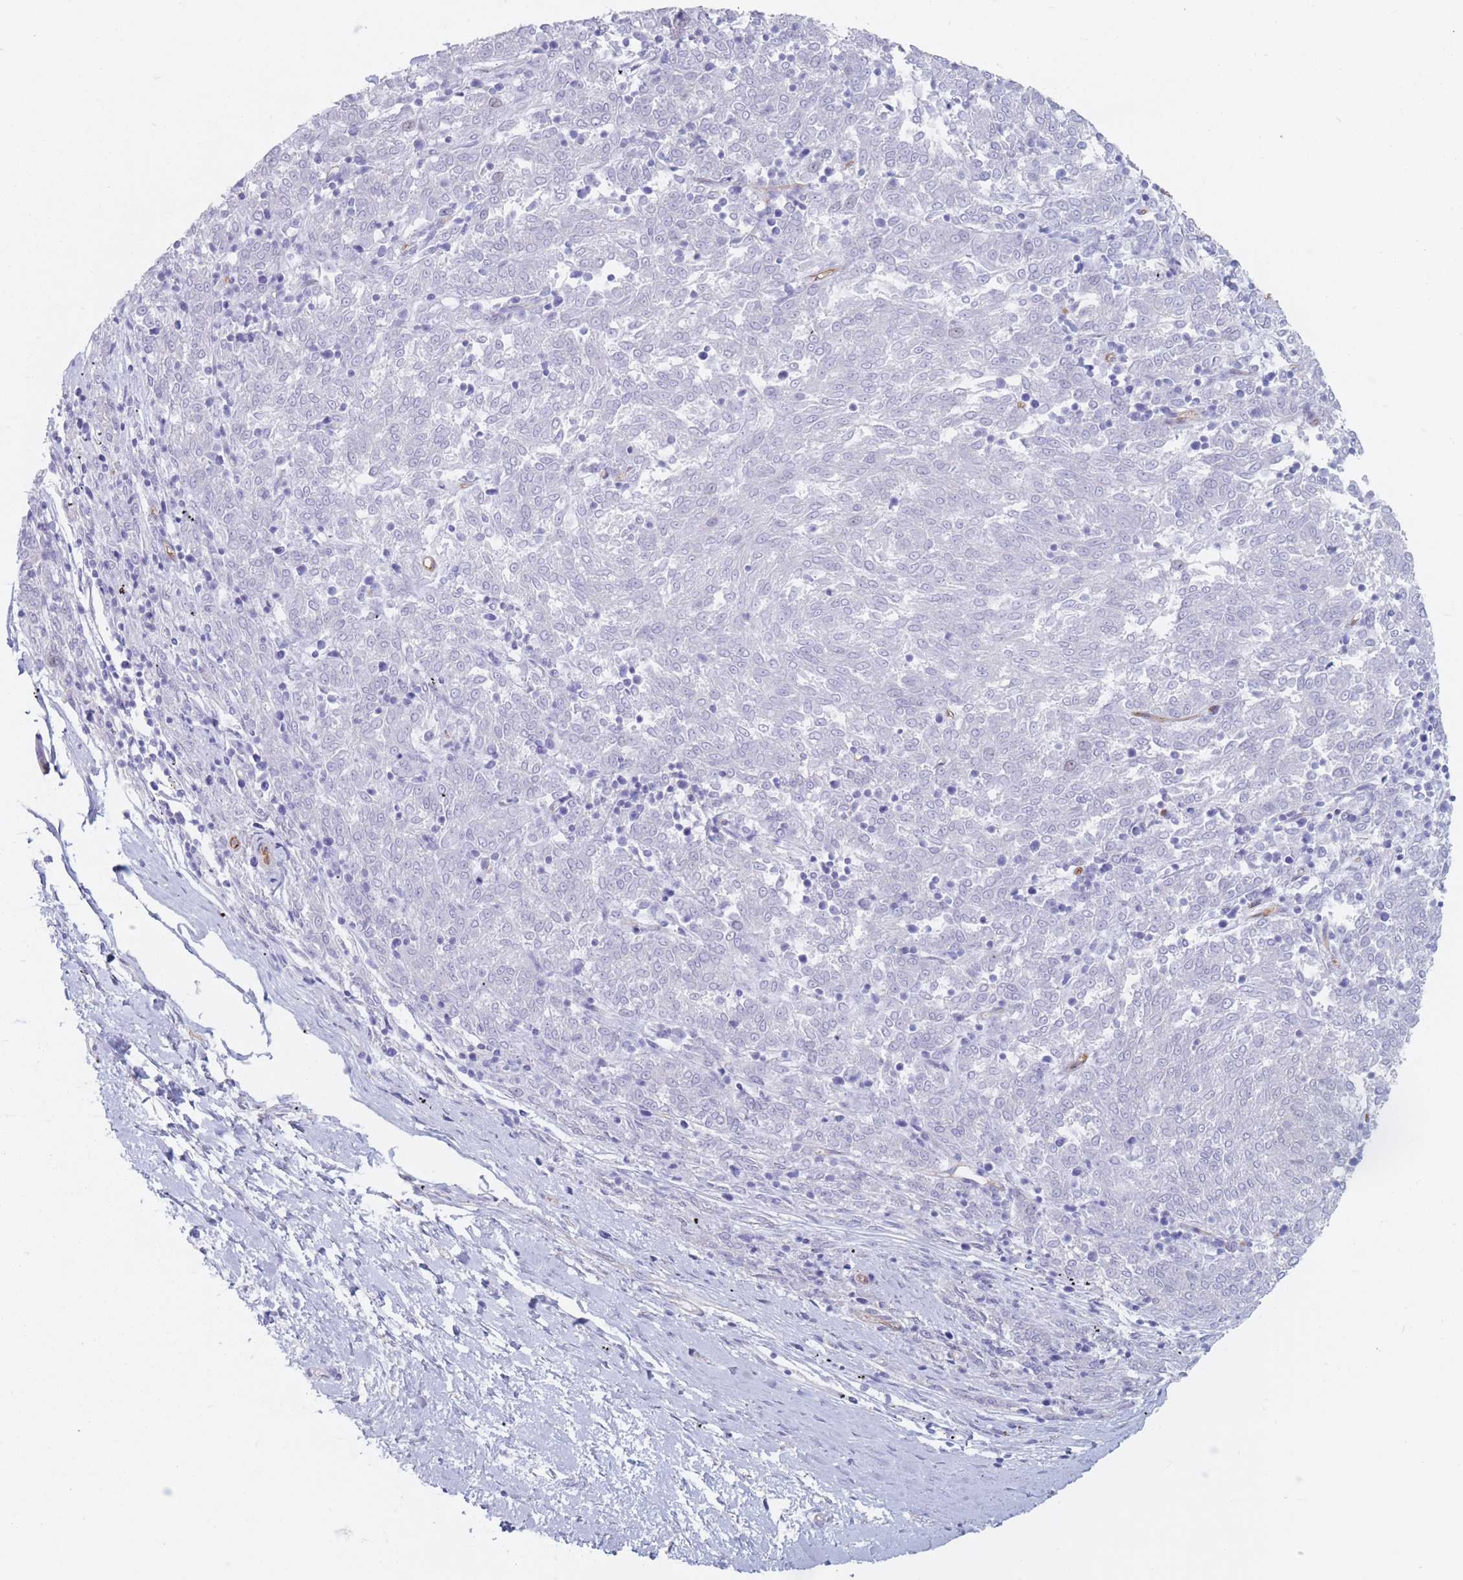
{"staining": {"intensity": "negative", "quantity": "none", "location": "none"}, "tissue": "melanoma", "cell_type": "Tumor cells", "image_type": "cancer", "snomed": [{"axis": "morphology", "description": "Malignant melanoma, NOS"}, {"axis": "topography", "description": "Skin"}], "caption": "Immunohistochemistry (IHC) image of neoplastic tissue: melanoma stained with DAB displays no significant protein expression in tumor cells. (DAB immunohistochemistry (IHC) with hematoxylin counter stain).", "gene": "PLPP1", "patient": {"sex": "female", "age": 72}}